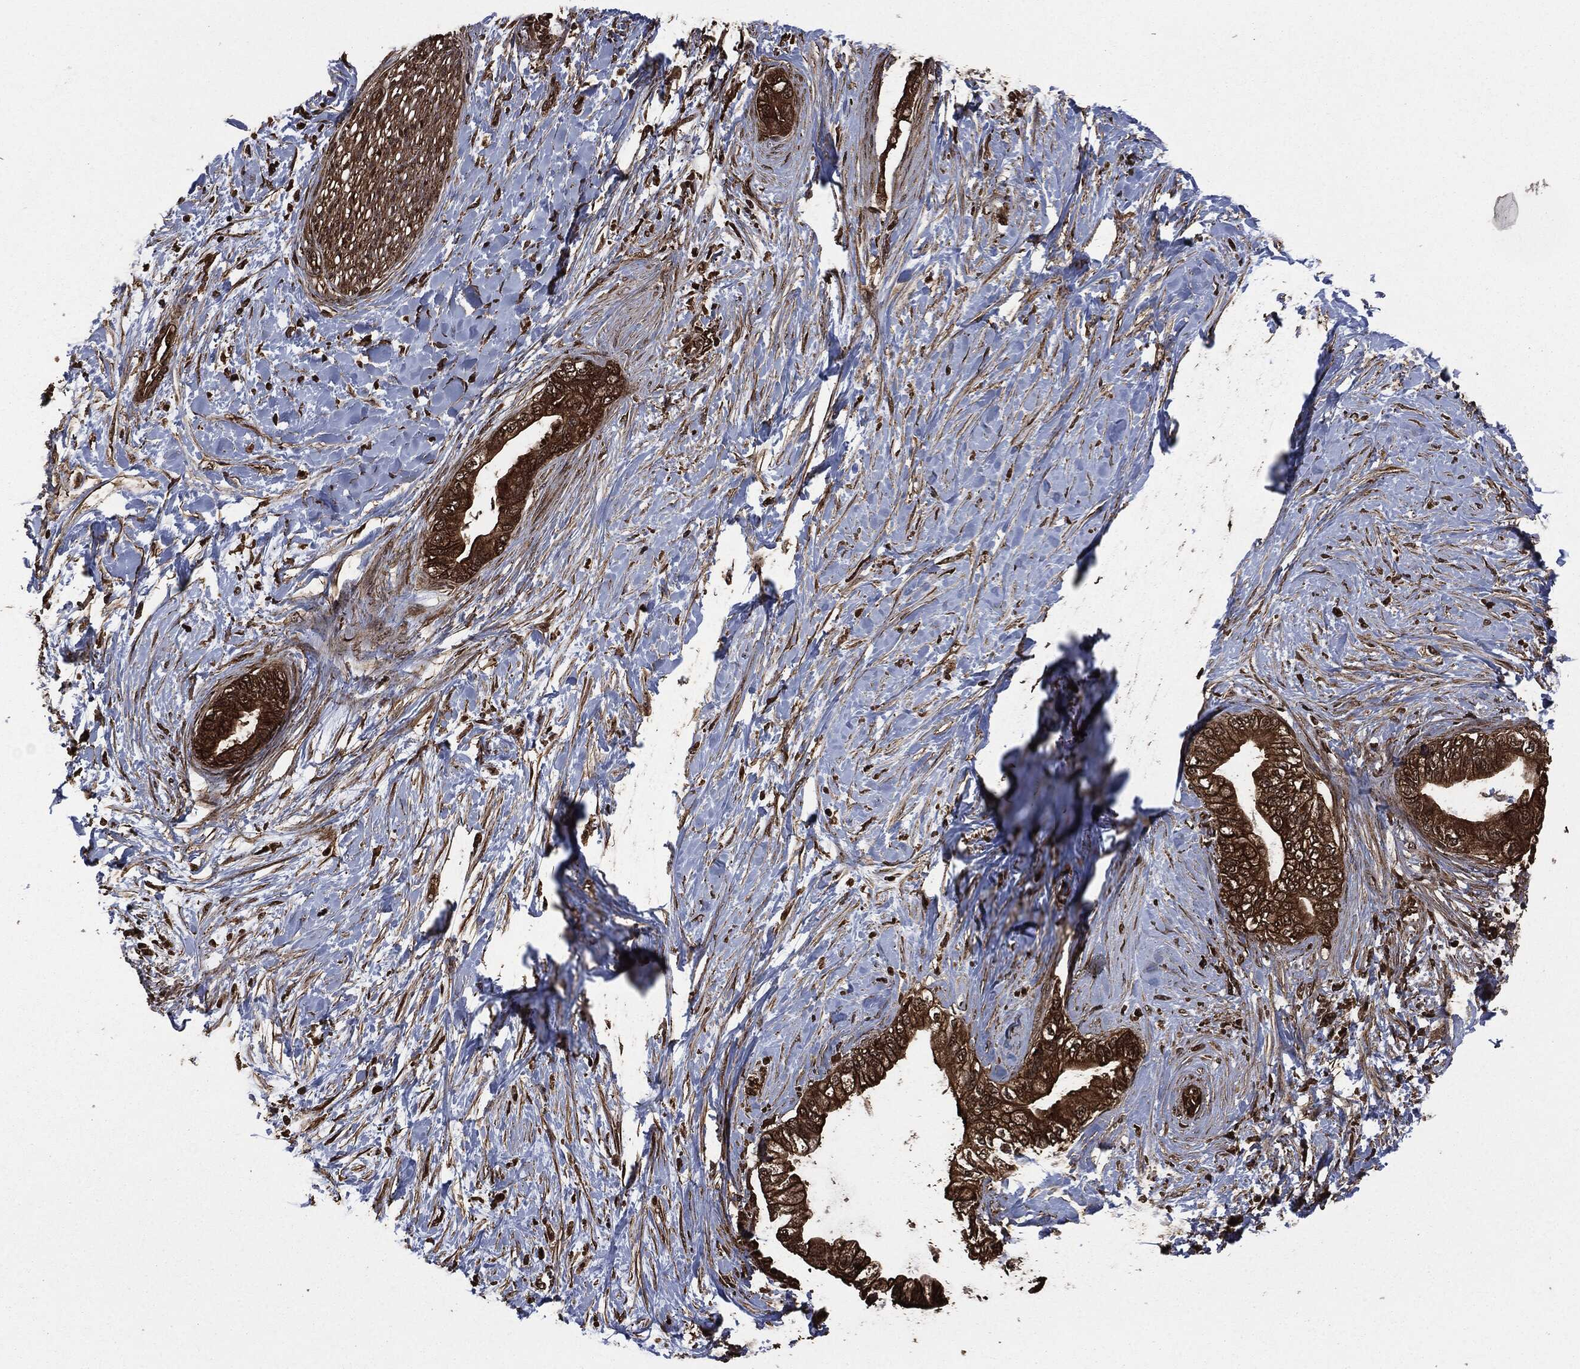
{"staining": {"intensity": "moderate", "quantity": ">75%", "location": "cytoplasmic/membranous"}, "tissue": "pancreatic cancer", "cell_type": "Tumor cells", "image_type": "cancer", "snomed": [{"axis": "morphology", "description": "Normal tissue, NOS"}, {"axis": "morphology", "description": "Adenocarcinoma, NOS"}, {"axis": "topography", "description": "Pancreas"}, {"axis": "topography", "description": "Duodenum"}], "caption": "Pancreatic cancer stained with a protein marker reveals moderate staining in tumor cells.", "gene": "HRAS", "patient": {"sex": "female", "age": 60}}